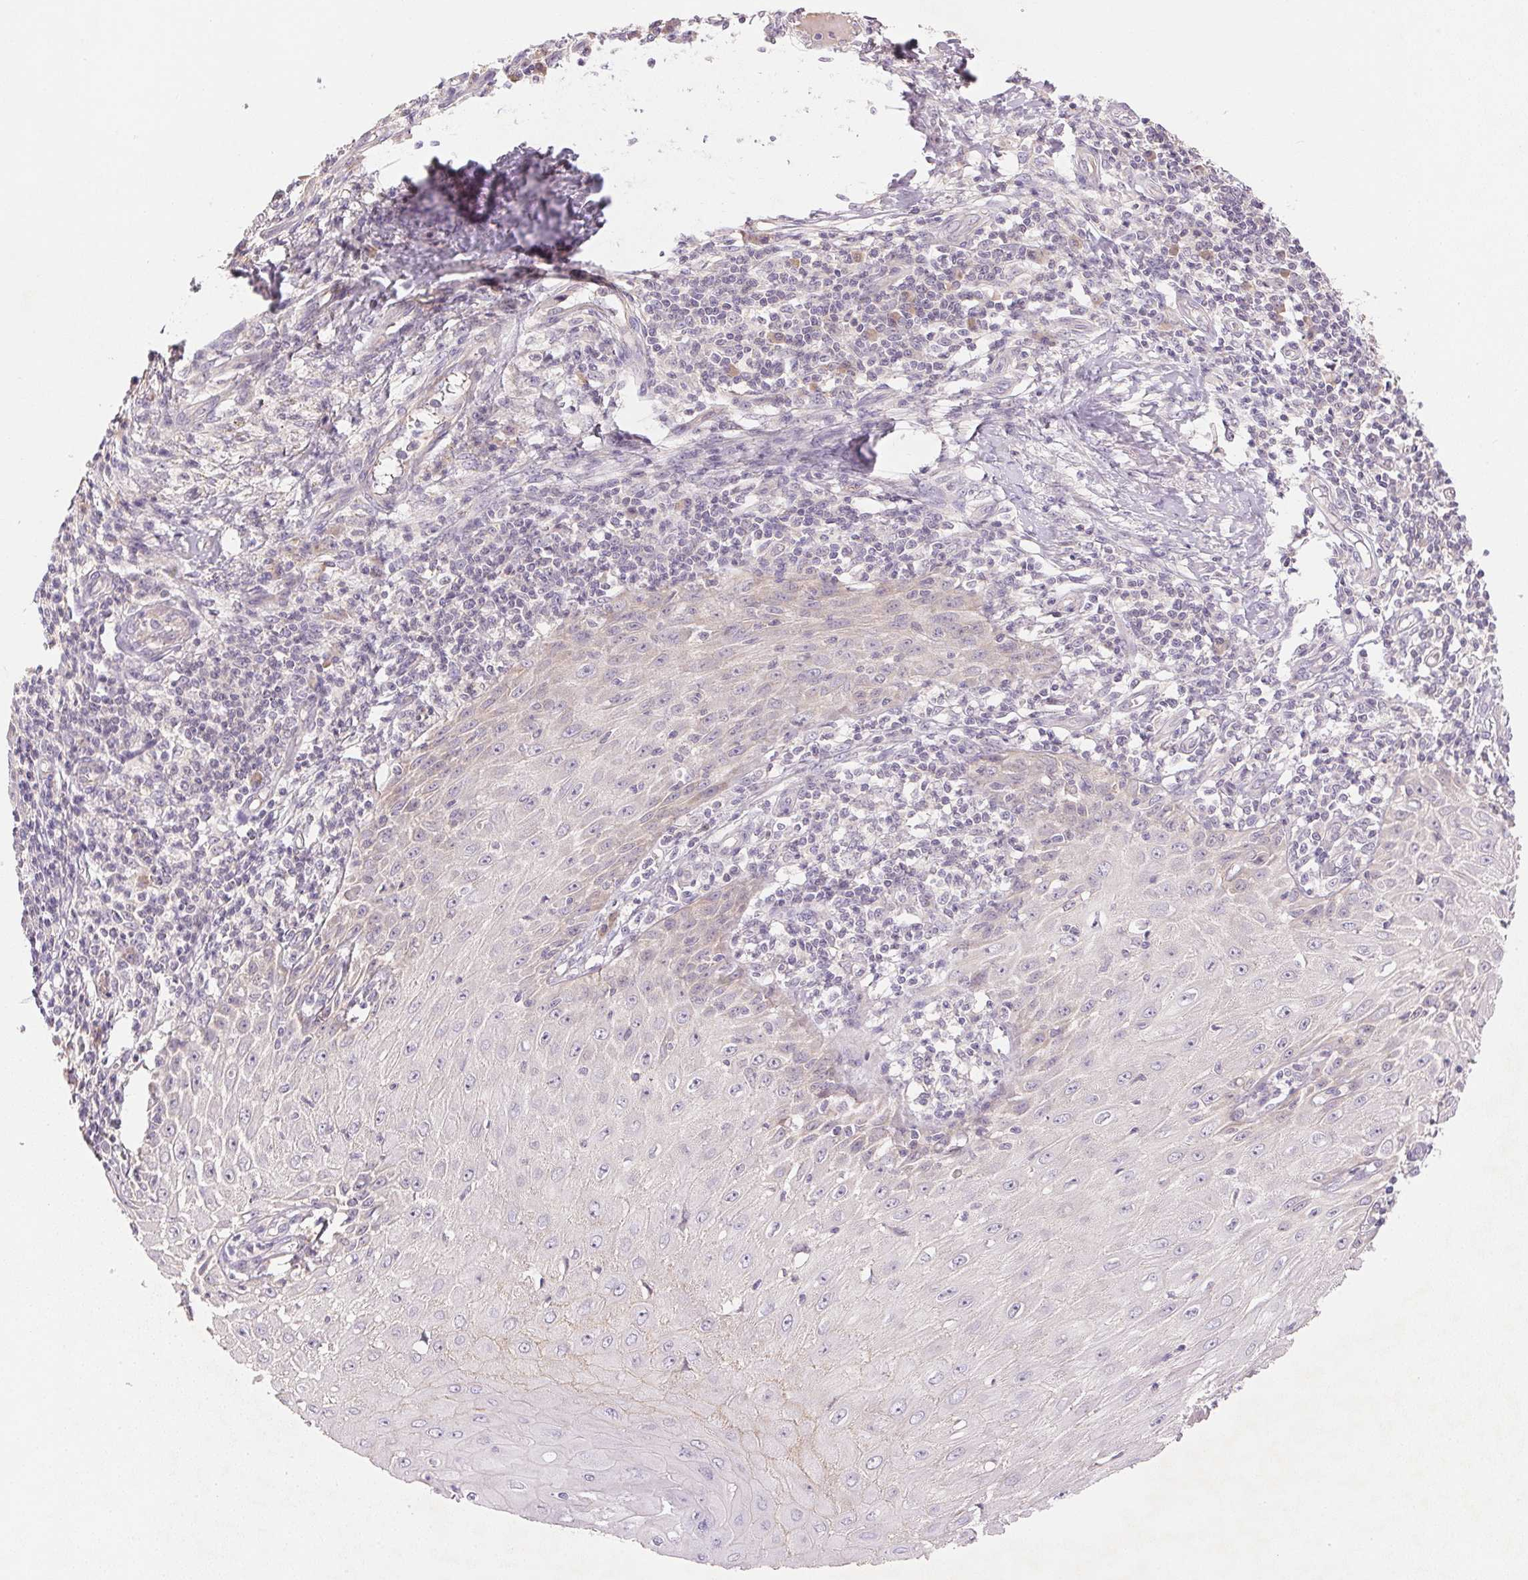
{"staining": {"intensity": "negative", "quantity": "none", "location": "none"}, "tissue": "skin cancer", "cell_type": "Tumor cells", "image_type": "cancer", "snomed": [{"axis": "morphology", "description": "Squamous cell carcinoma, NOS"}, {"axis": "topography", "description": "Skin"}], "caption": "Human skin cancer stained for a protein using immunohistochemistry shows no staining in tumor cells.", "gene": "BNIP5", "patient": {"sex": "female", "age": 73}}